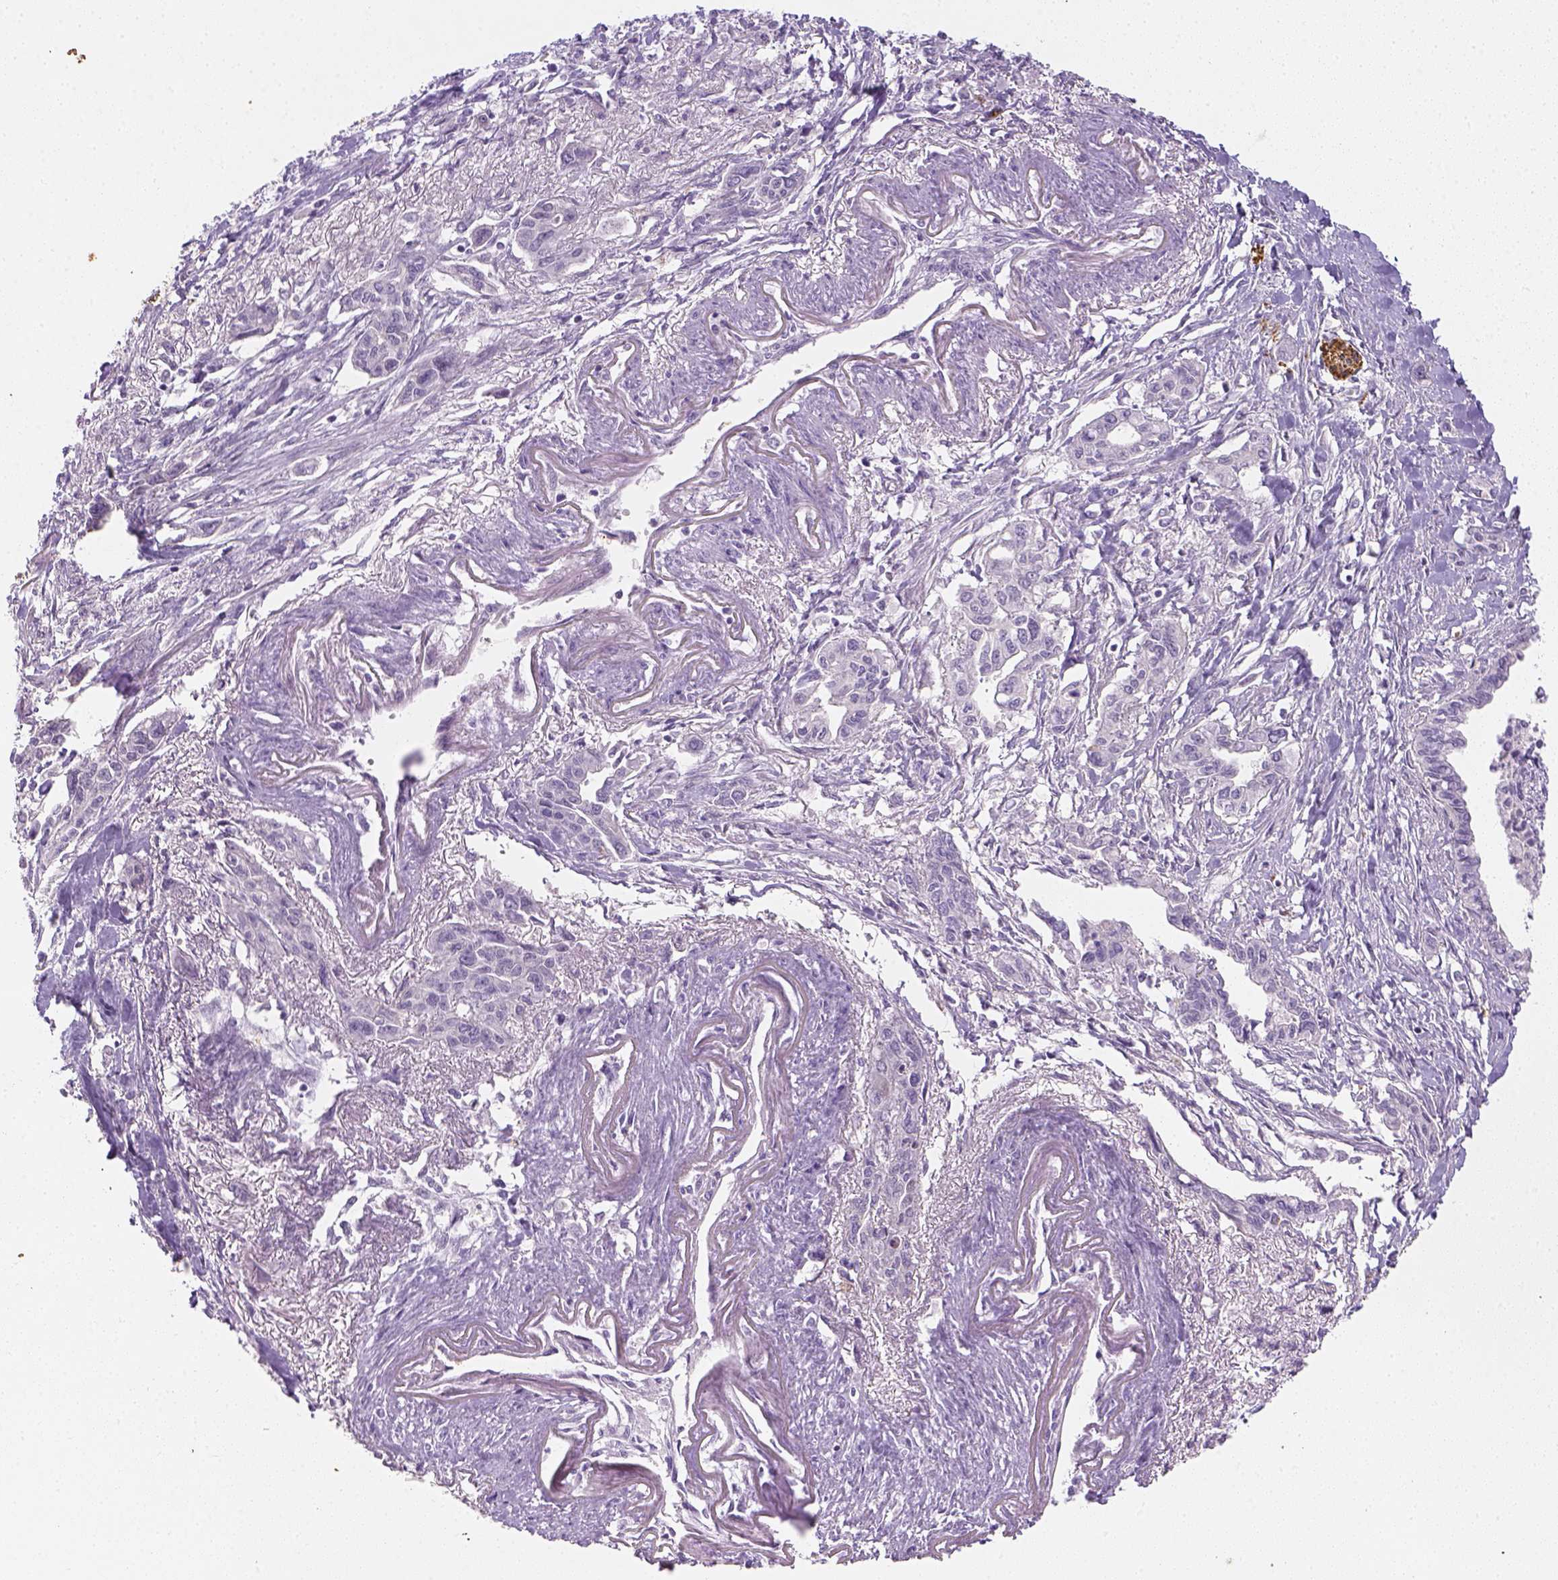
{"staining": {"intensity": "negative", "quantity": "none", "location": "none"}, "tissue": "pancreatic cancer", "cell_type": "Tumor cells", "image_type": "cancer", "snomed": [{"axis": "morphology", "description": "Adenocarcinoma, NOS"}, {"axis": "topography", "description": "Pancreas"}], "caption": "Adenocarcinoma (pancreatic) was stained to show a protein in brown. There is no significant positivity in tumor cells.", "gene": "CACNB1", "patient": {"sex": "male", "age": 60}}